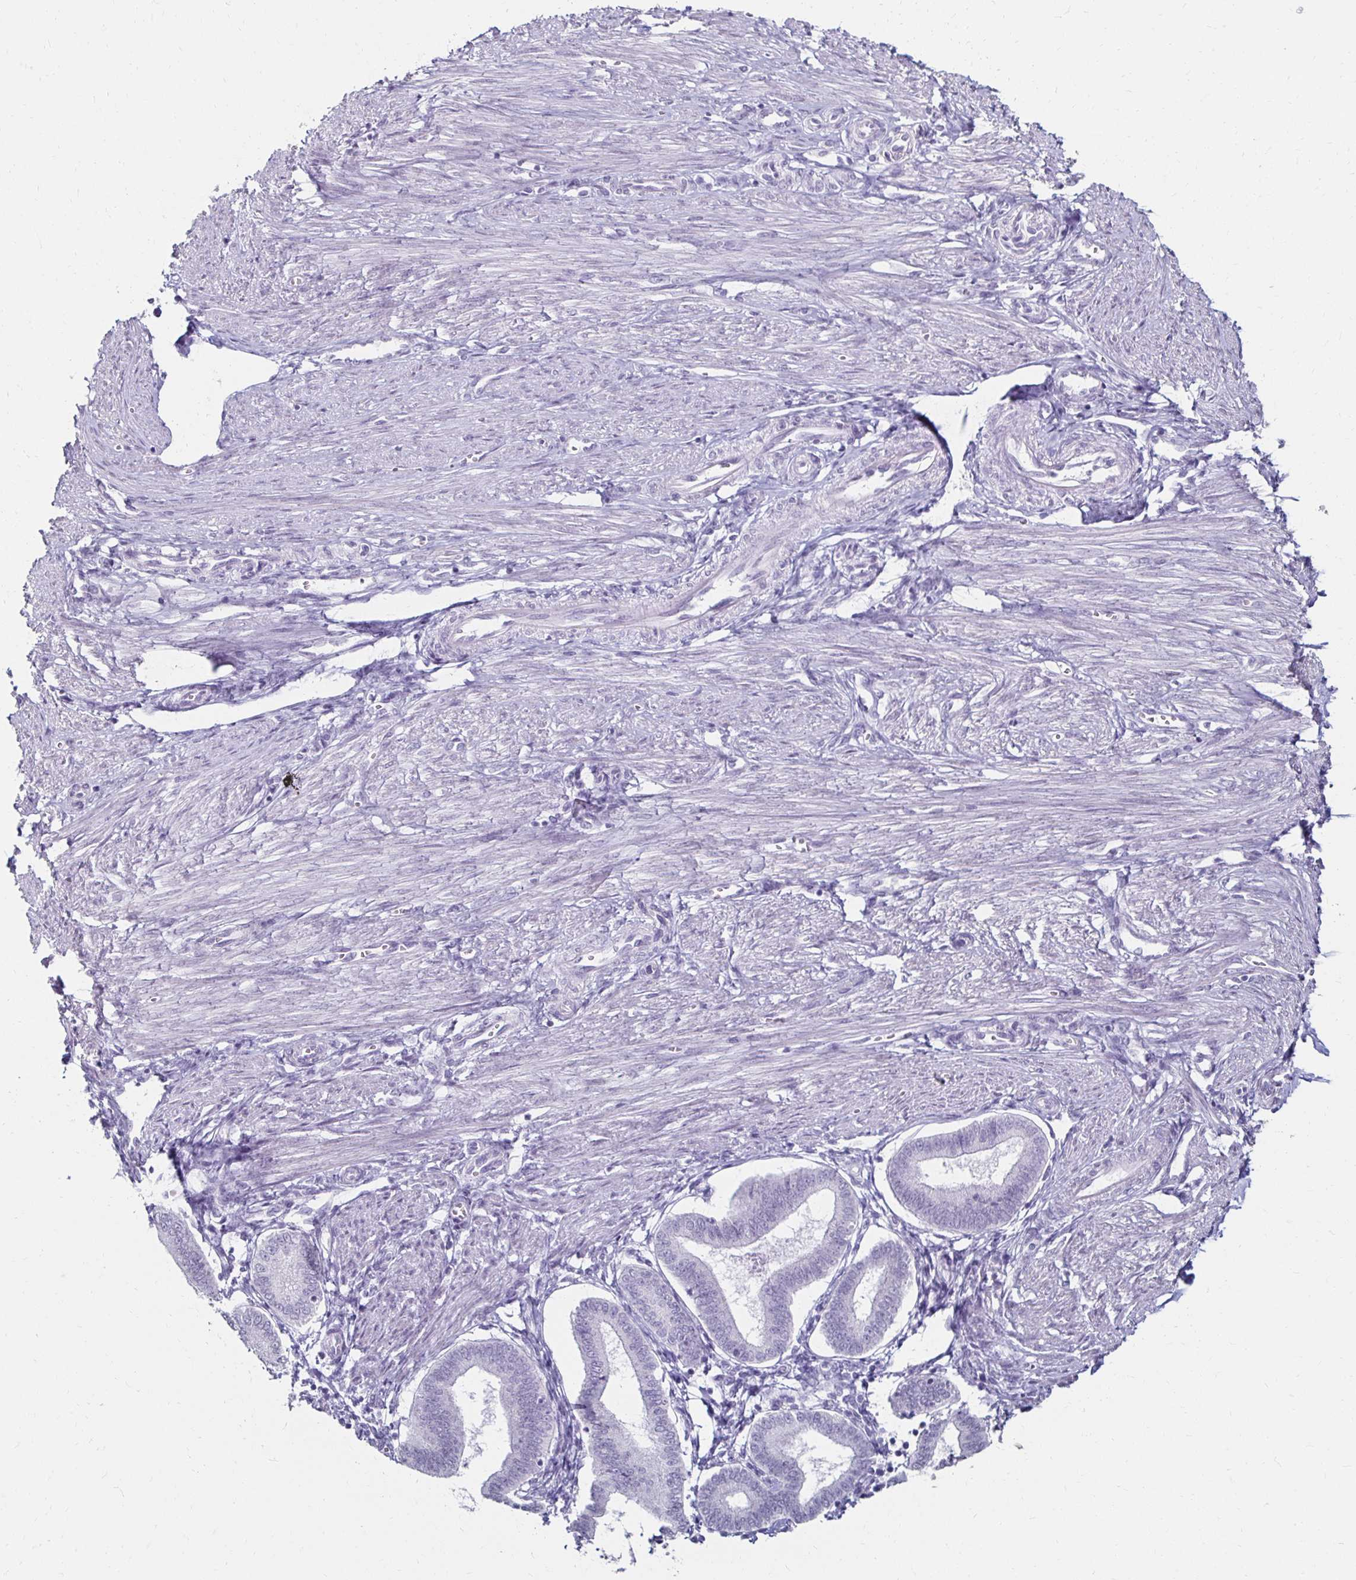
{"staining": {"intensity": "negative", "quantity": "none", "location": "none"}, "tissue": "endometrium", "cell_type": "Cells in endometrial stroma", "image_type": "normal", "snomed": [{"axis": "morphology", "description": "Normal tissue, NOS"}, {"axis": "topography", "description": "Endometrium"}], "caption": "Protein analysis of unremarkable endometrium shows no significant expression in cells in endometrial stroma. (Brightfield microscopy of DAB (3,3'-diaminobenzidine) immunohistochemistry at high magnification).", "gene": "TOMM34", "patient": {"sex": "female", "age": 24}}